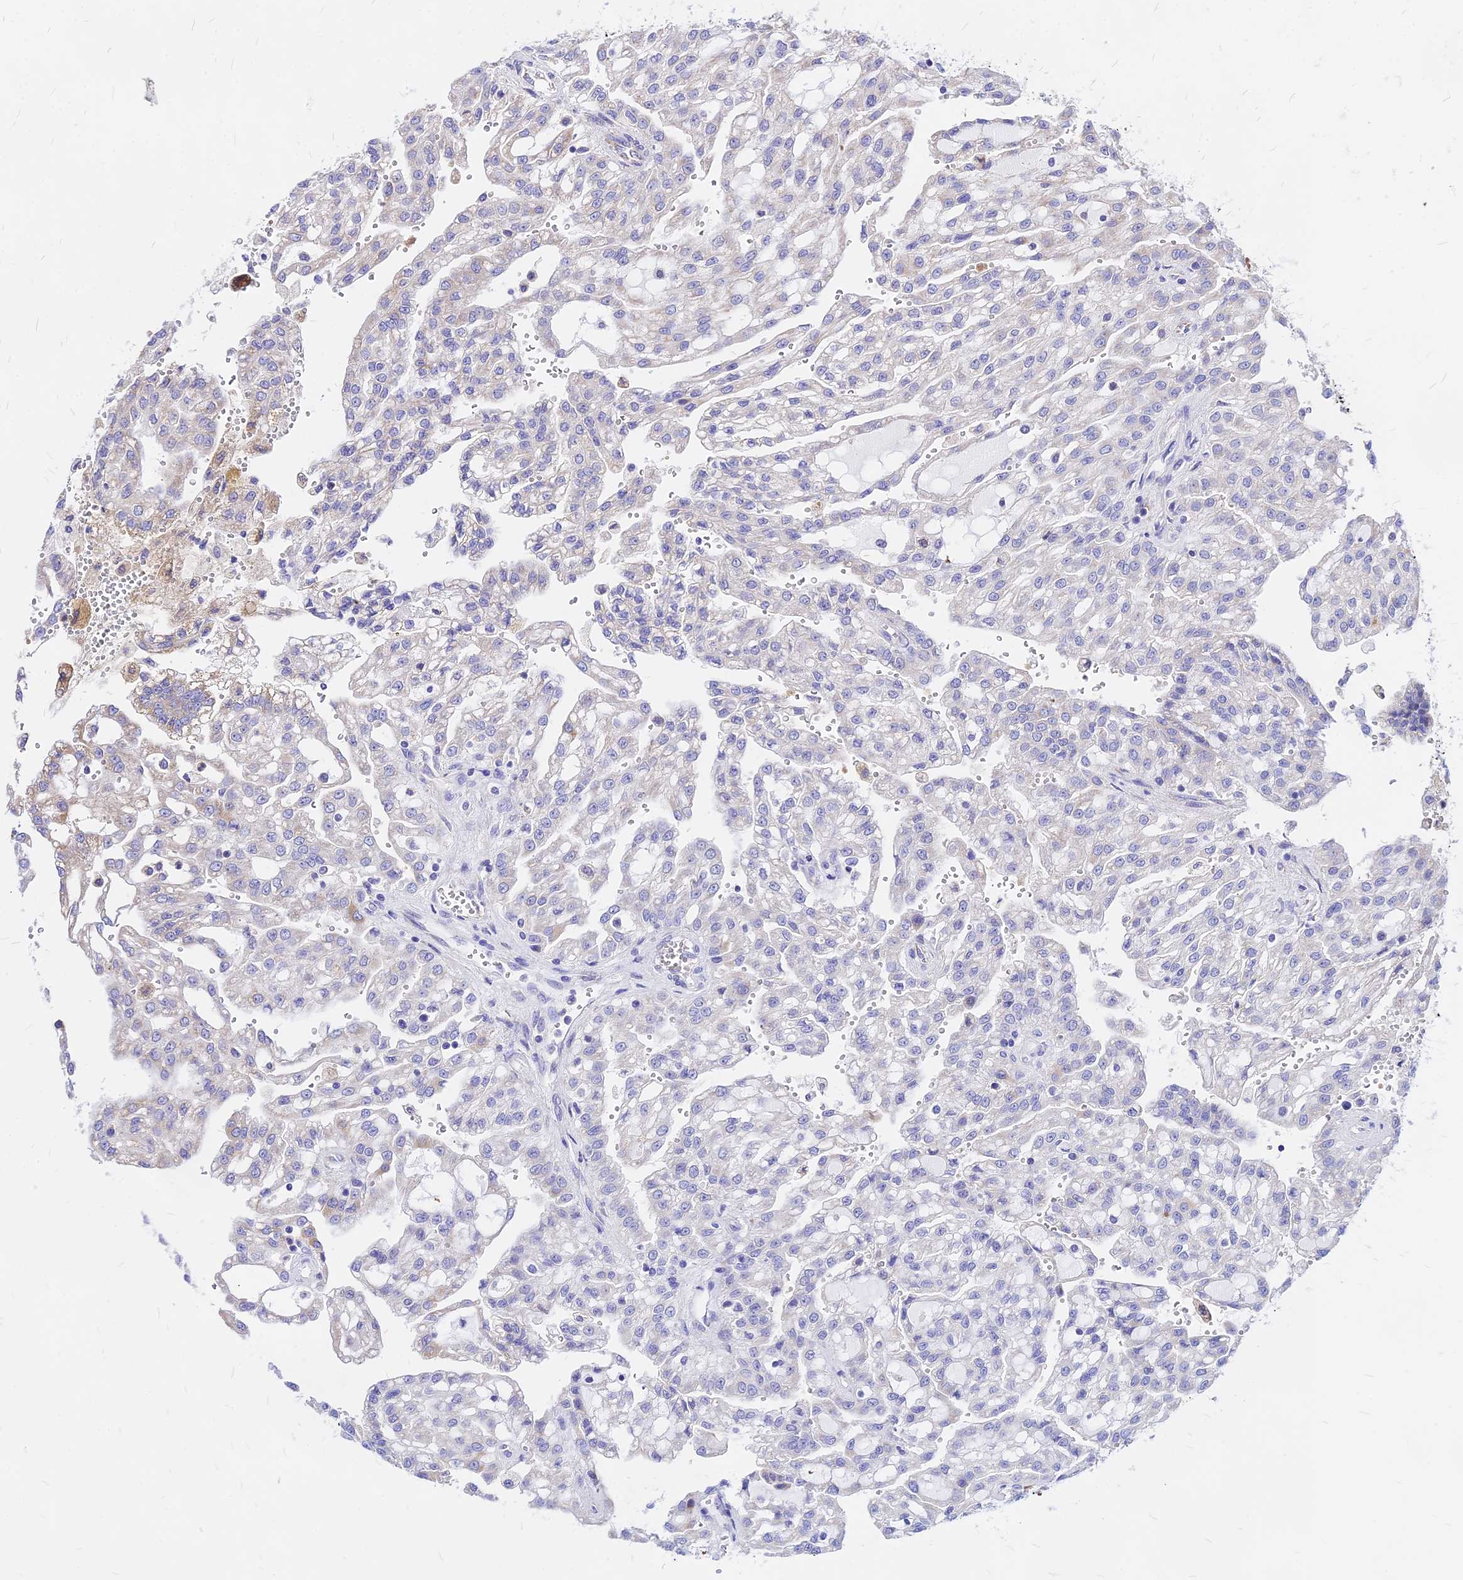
{"staining": {"intensity": "negative", "quantity": "none", "location": "none"}, "tissue": "renal cancer", "cell_type": "Tumor cells", "image_type": "cancer", "snomed": [{"axis": "morphology", "description": "Adenocarcinoma, NOS"}, {"axis": "topography", "description": "Kidney"}], "caption": "Immunohistochemistry of renal cancer (adenocarcinoma) demonstrates no expression in tumor cells. (Brightfield microscopy of DAB (3,3'-diaminobenzidine) immunohistochemistry at high magnification).", "gene": "MRPL3", "patient": {"sex": "male", "age": 63}}